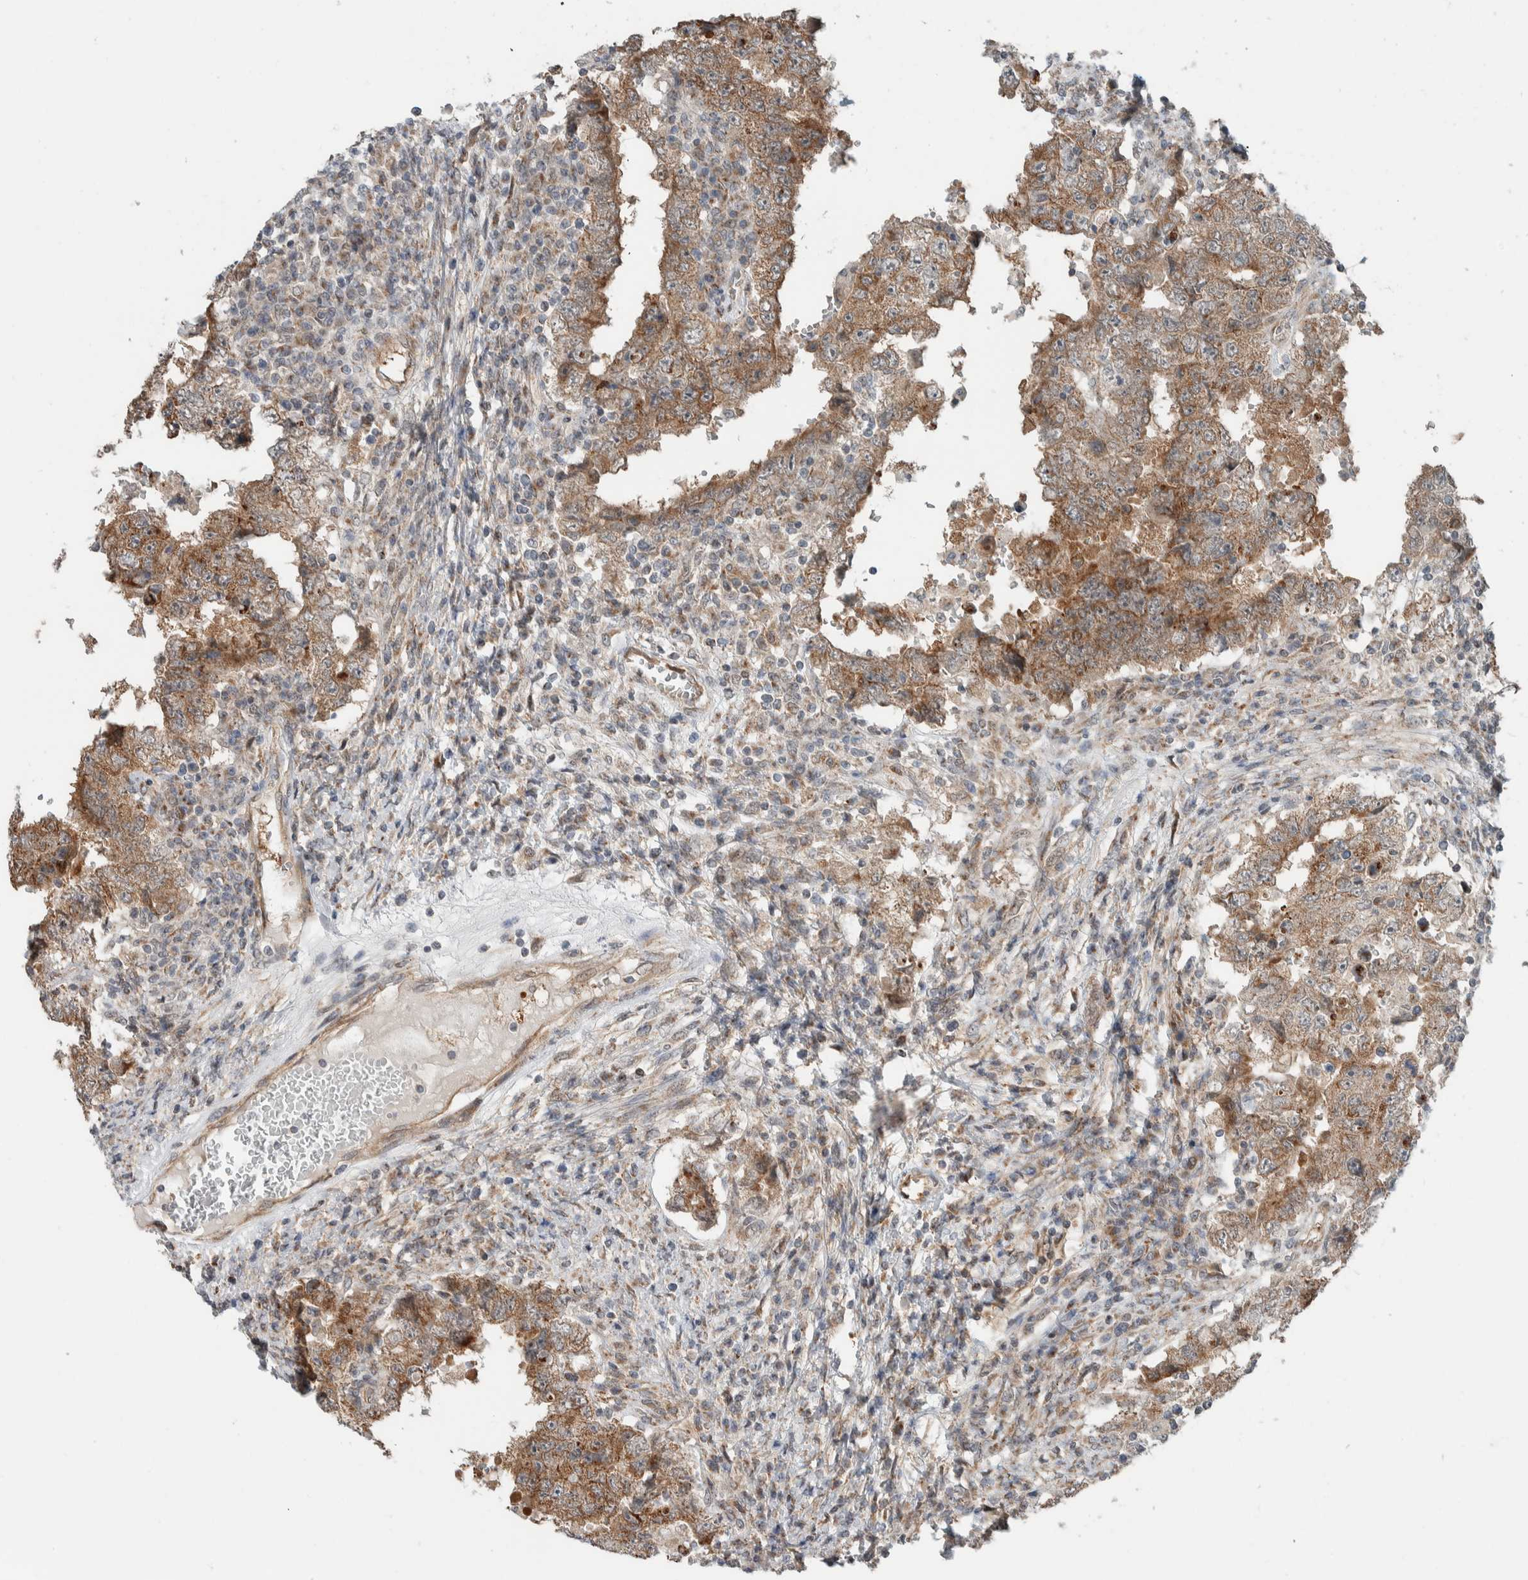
{"staining": {"intensity": "moderate", "quantity": ">75%", "location": "cytoplasmic/membranous"}, "tissue": "testis cancer", "cell_type": "Tumor cells", "image_type": "cancer", "snomed": [{"axis": "morphology", "description": "Carcinoma, Embryonal, NOS"}, {"axis": "topography", "description": "Testis"}], "caption": "Immunohistochemical staining of human testis cancer (embryonal carcinoma) reveals moderate cytoplasmic/membranous protein positivity in approximately >75% of tumor cells.", "gene": "RERE", "patient": {"sex": "male", "age": 26}}